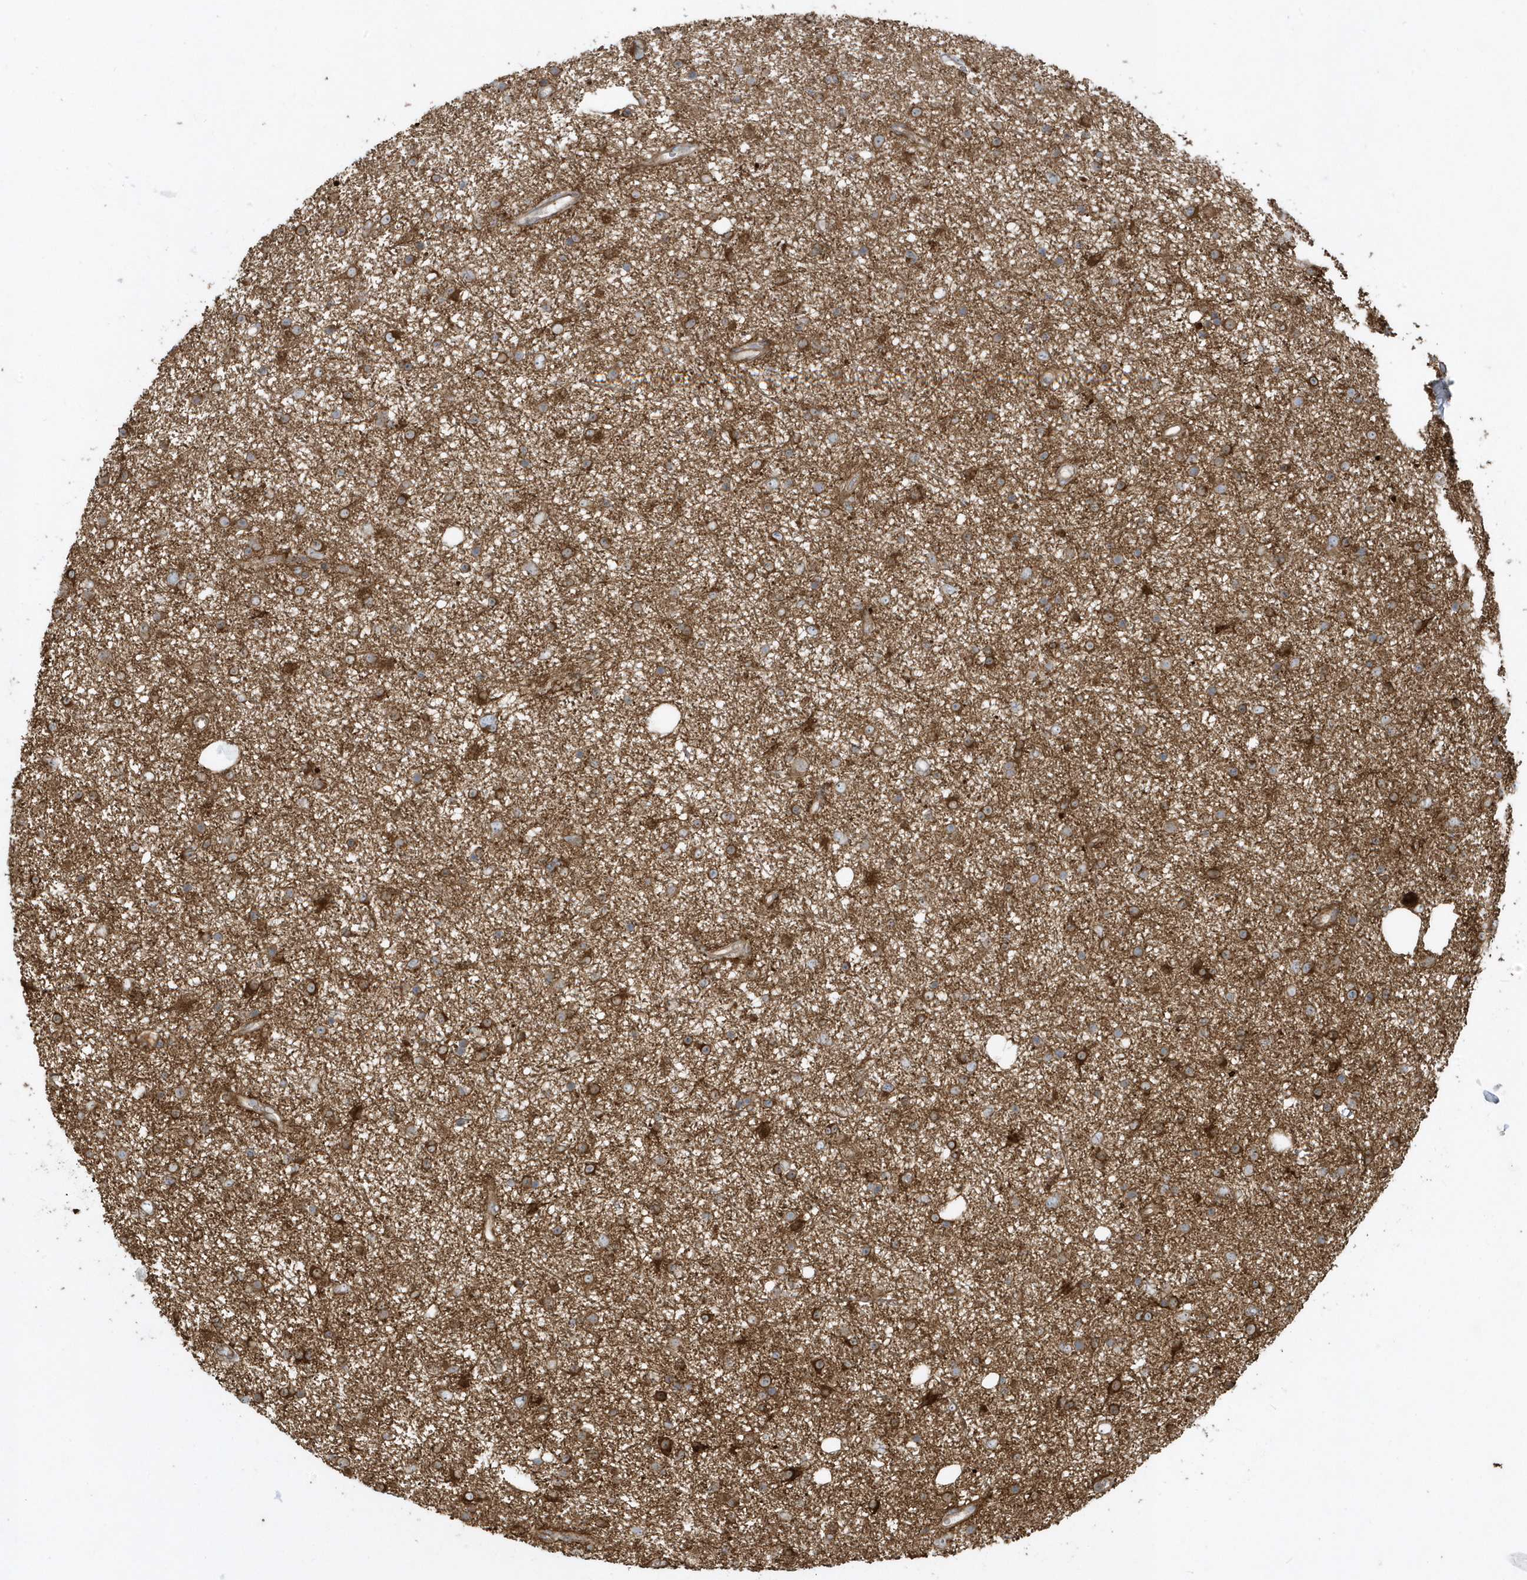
{"staining": {"intensity": "moderate", "quantity": ">75%", "location": "cytoplasmic/membranous"}, "tissue": "glioma", "cell_type": "Tumor cells", "image_type": "cancer", "snomed": [{"axis": "morphology", "description": "Glioma, malignant, Low grade"}, {"axis": "topography", "description": "Cerebral cortex"}], "caption": "Approximately >75% of tumor cells in human glioma display moderate cytoplasmic/membranous protein positivity as visualized by brown immunohistochemical staining.", "gene": "CLCN6", "patient": {"sex": "female", "age": 39}}